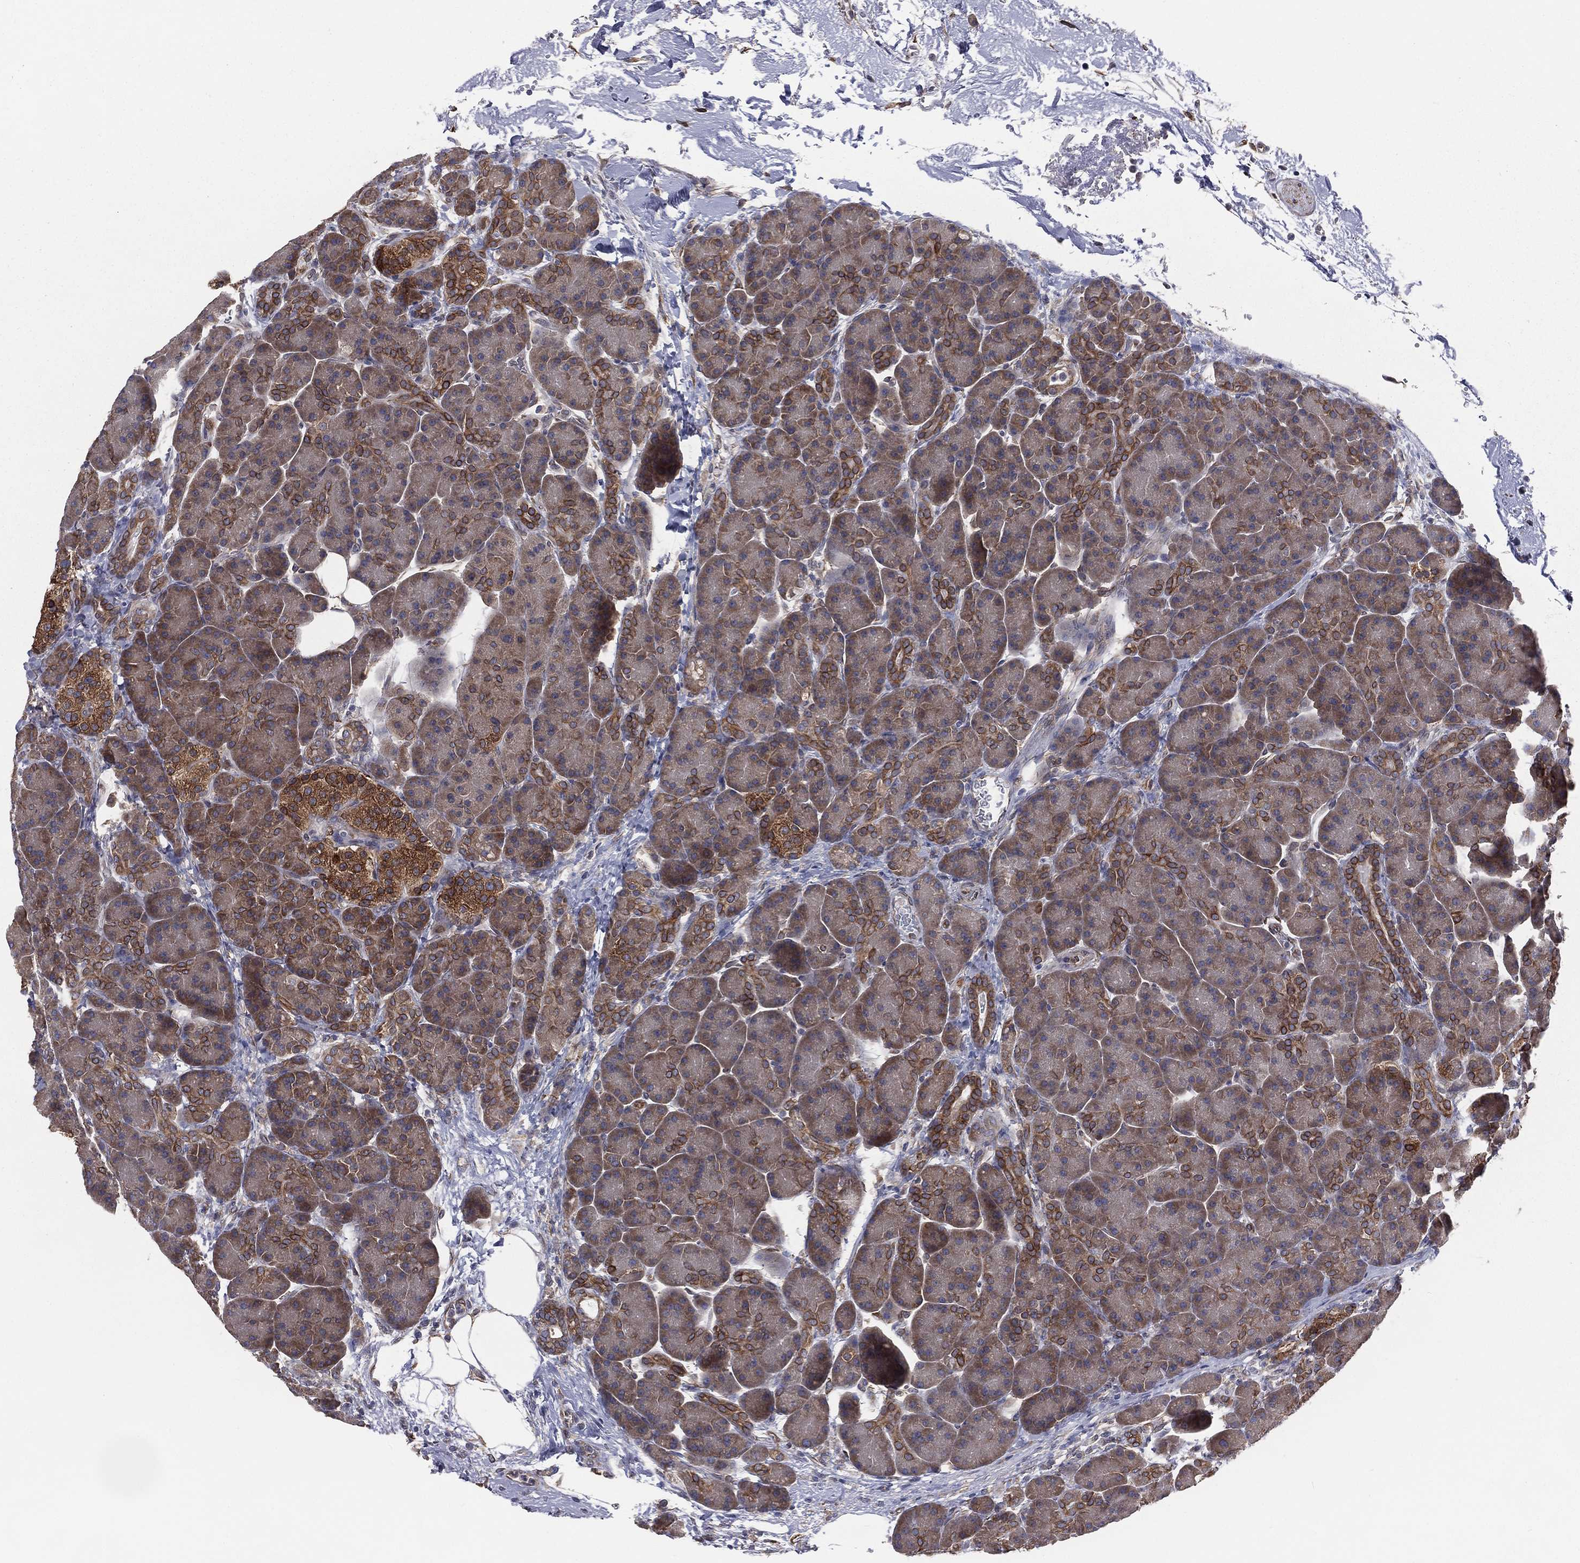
{"staining": {"intensity": "moderate", "quantity": "<25%", "location": "cytoplasmic/membranous"}, "tissue": "pancreas", "cell_type": "Exocrine glandular cells", "image_type": "normal", "snomed": [{"axis": "morphology", "description": "Normal tissue, NOS"}, {"axis": "topography", "description": "Pancreas"}], "caption": "Immunohistochemistry (IHC) of benign human pancreas displays low levels of moderate cytoplasmic/membranous expression in about <25% of exocrine glandular cells.", "gene": "PGRMC1", "patient": {"sex": "female", "age": 63}}